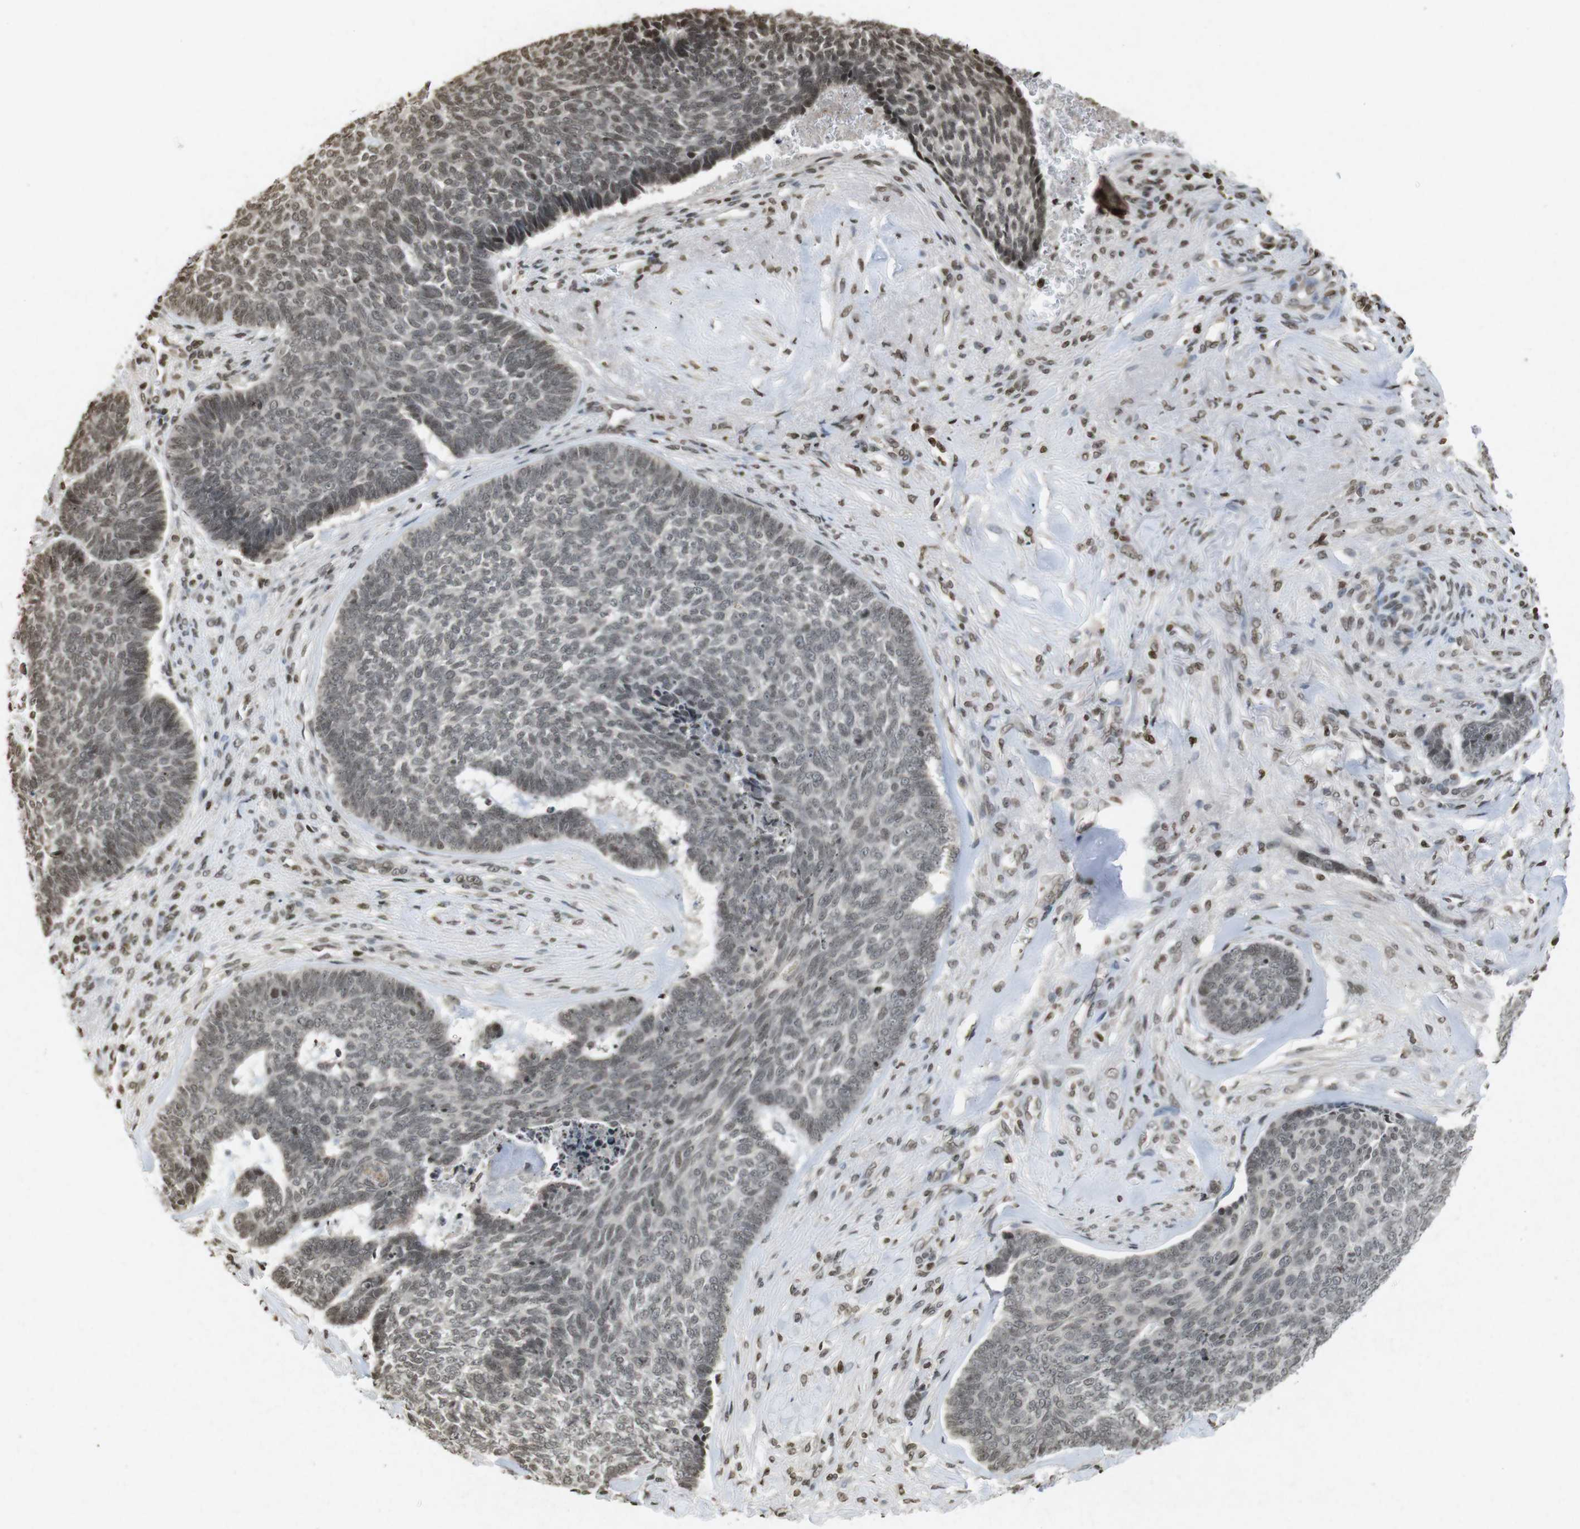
{"staining": {"intensity": "moderate", "quantity": "<25%", "location": "nuclear"}, "tissue": "skin cancer", "cell_type": "Tumor cells", "image_type": "cancer", "snomed": [{"axis": "morphology", "description": "Basal cell carcinoma"}, {"axis": "topography", "description": "Skin"}], "caption": "The immunohistochemical stain labels moderate nuclear expression in tumor cells of skin basal cell carcinoma tissue.", "gene": "FOXA3", "patient": {"sex": "male", "age": 84}}